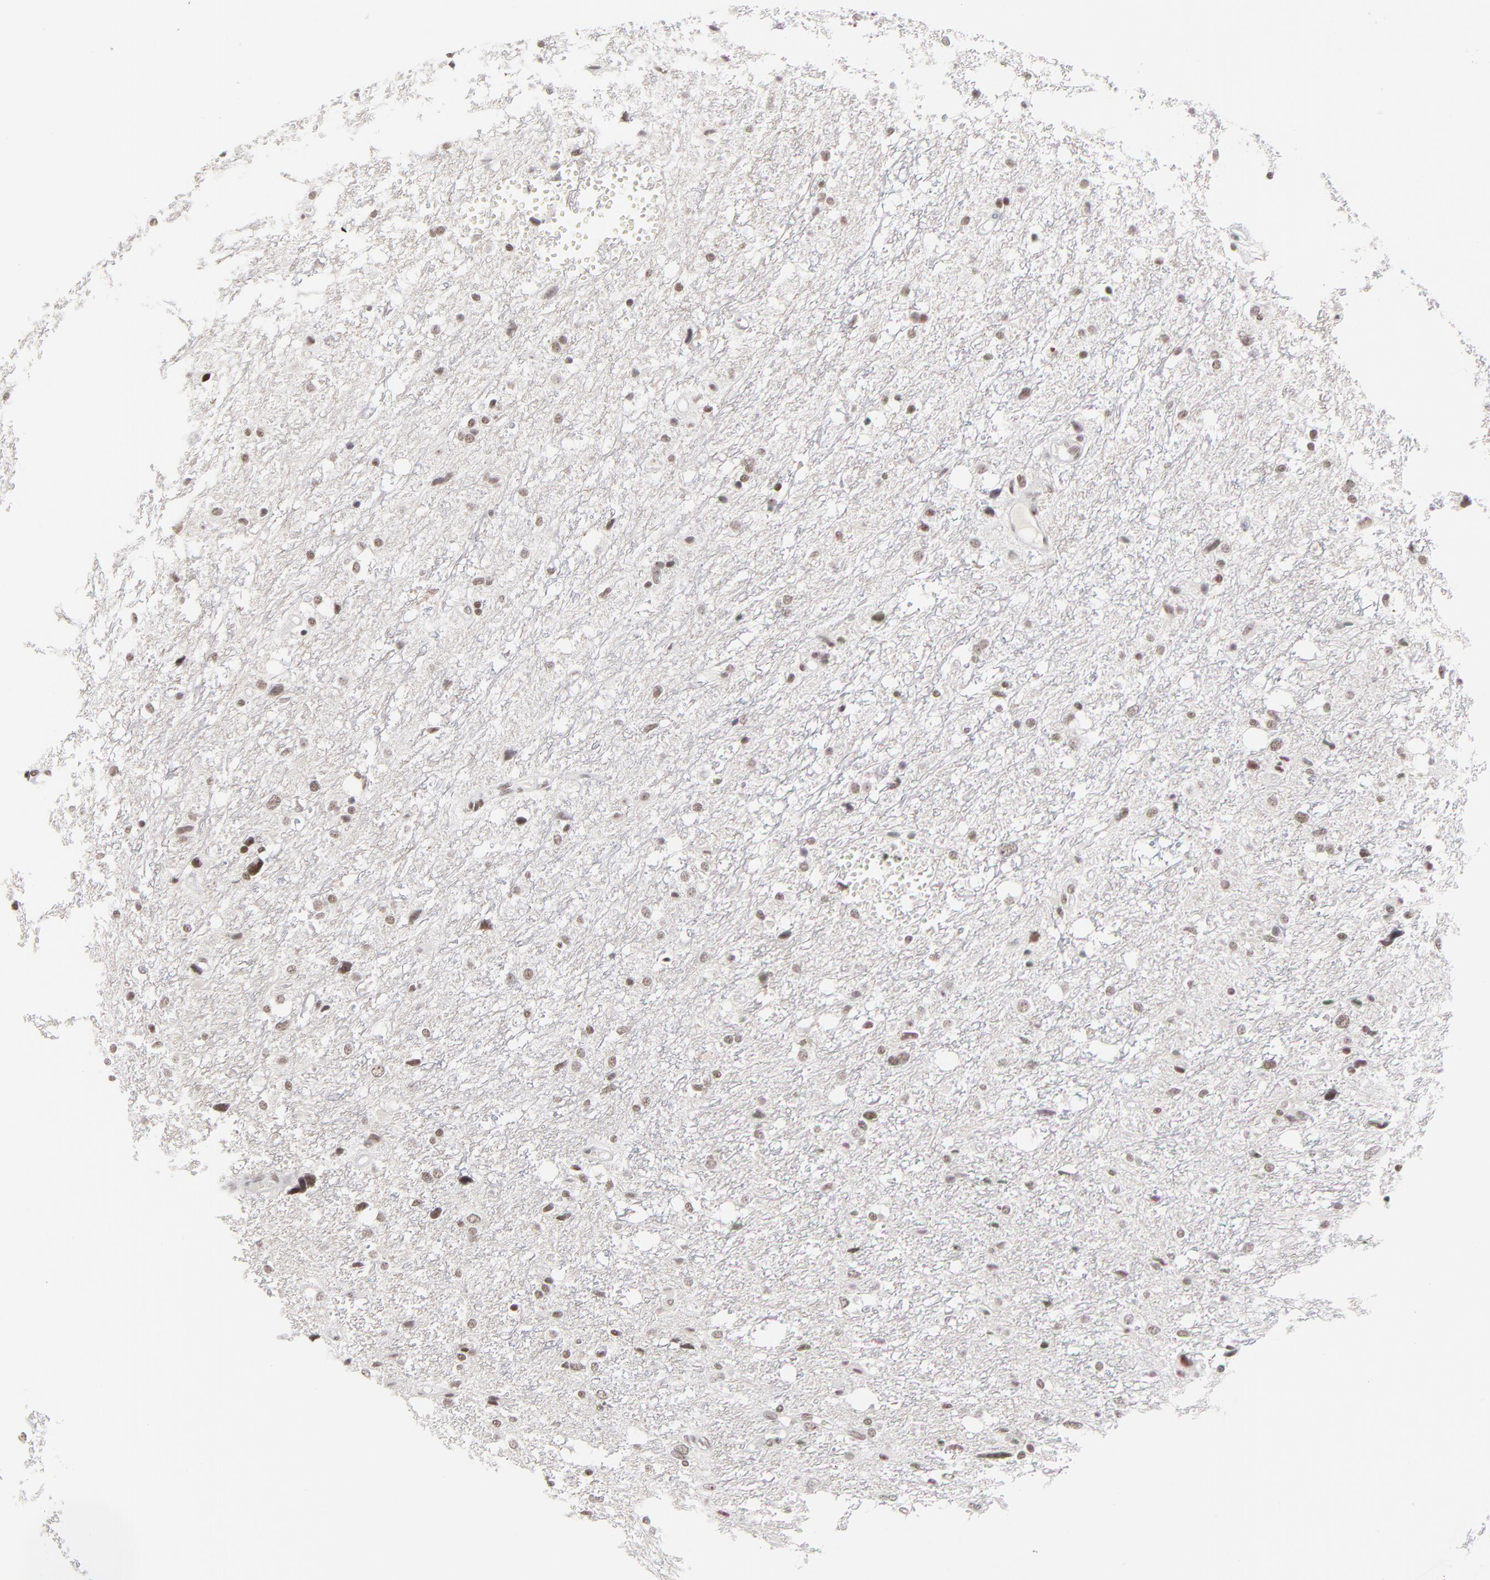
{"staining": {"intensity": "weak", "quantity": ">75%", "location": "nuclear"}, "tissue": "glioma", "cell_type": "Tumor cells", "image_type": "cancer", "snomed": [{"axis": "morphology", "description": "Glioma, malignant, High grade"}, {"axis": "topography", "description": "Brain"}], "caption": "Protein expression analysis of human glioma reveals weak nuclear staining in approximately >75% of tumor cells.", "gene": "ZNF143", "patient": {"sex": "female", "age": 59}}